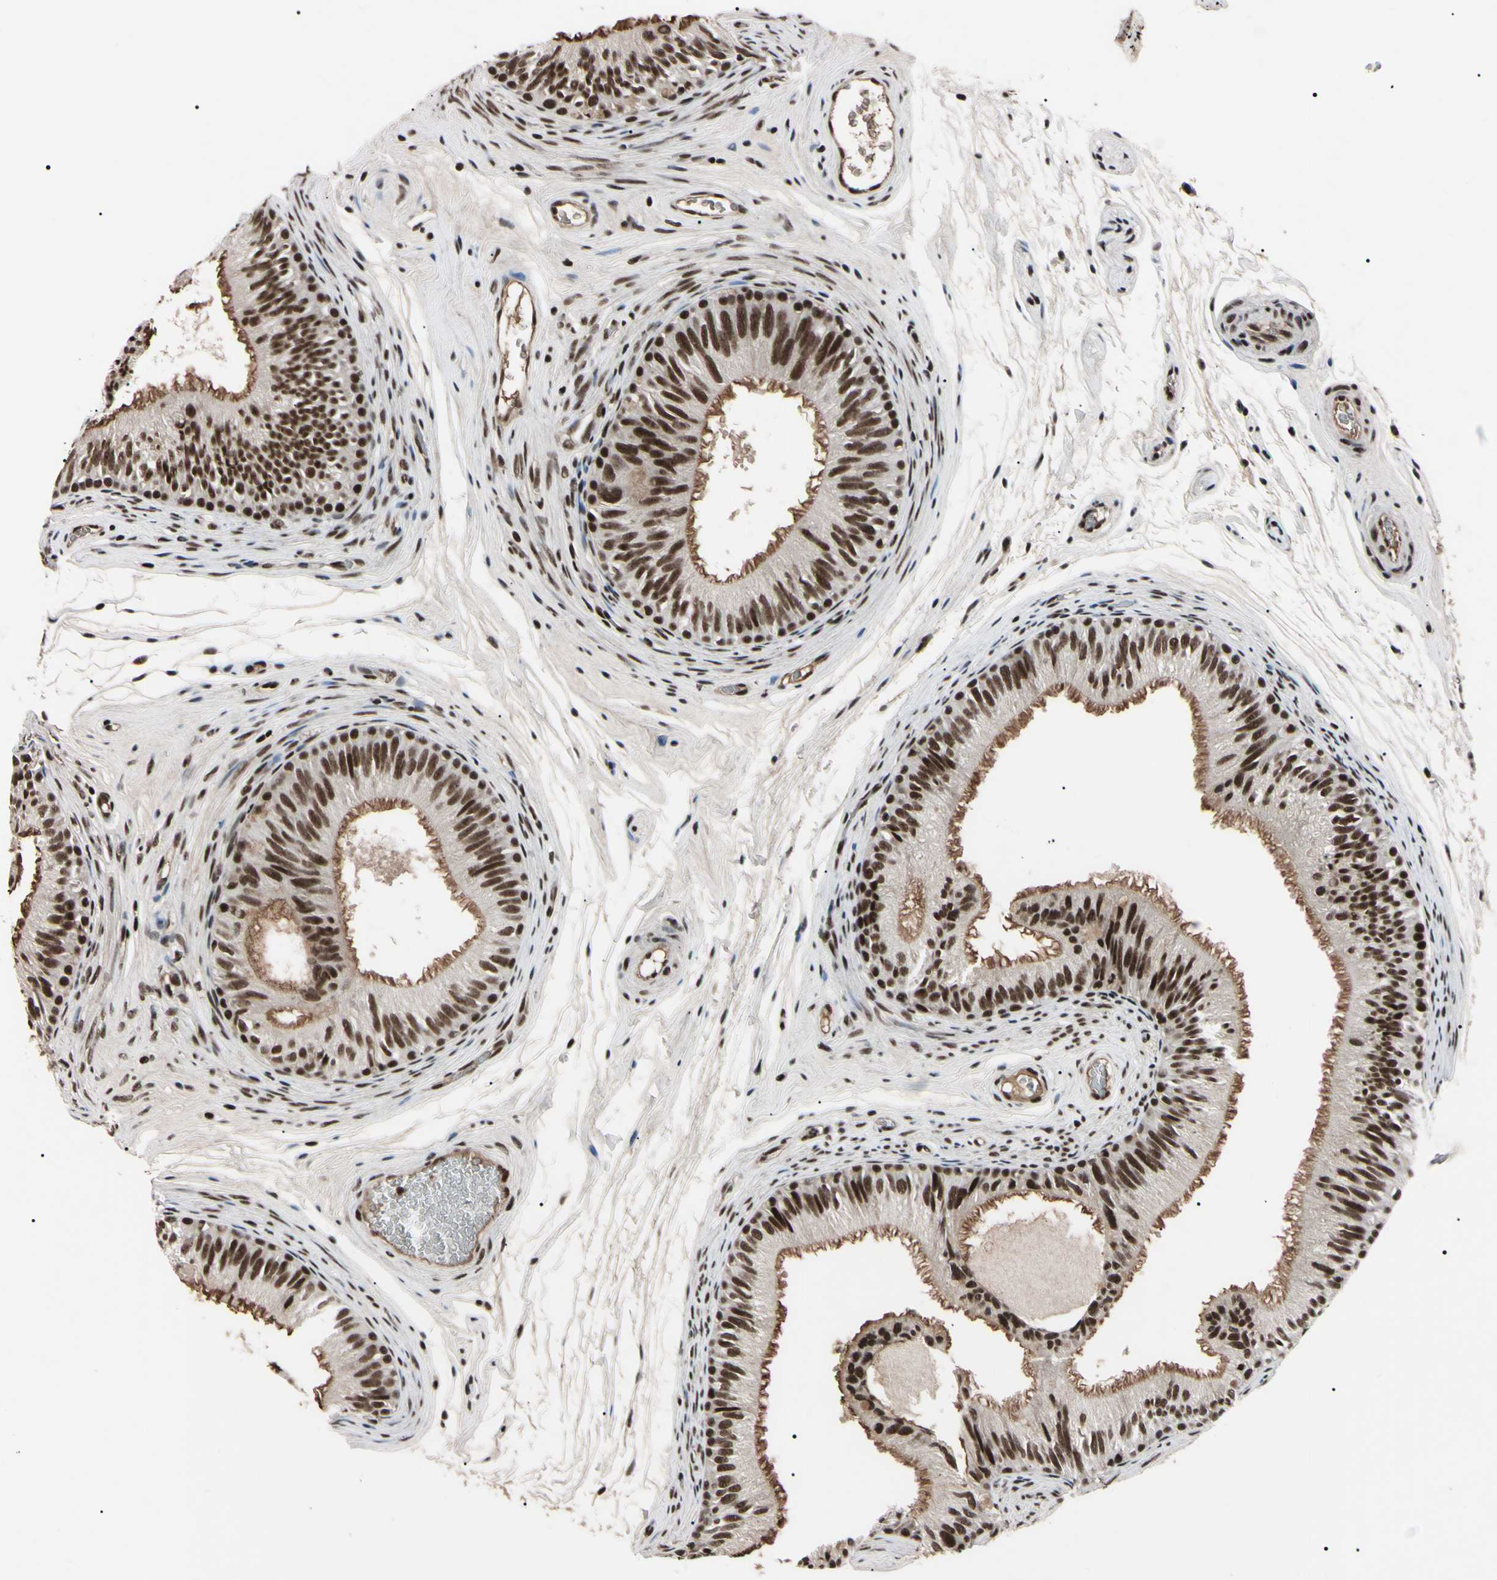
{"staining": {"intensity": "moderate", "quantity": ">75%", "location": "cytoplasmic/membranous,nuclear"}, "tissue": "epididymis", "cell_type": "Glandular cells", "image_type": "normal", "snomed": [{"axis": "morphology", "description": "Normal tissue, NOS"}, {"axis": "topography", "description": "Epididymis"}], "caption": "Immunohistochemical staining of unremarkable epididymis reveals medium levels of moderate cytoplasmic/membranous,nuclear staining in about >75% of glandular cells.", "gene": "YY1", "patient": {"sex": "male", "age": 36}}